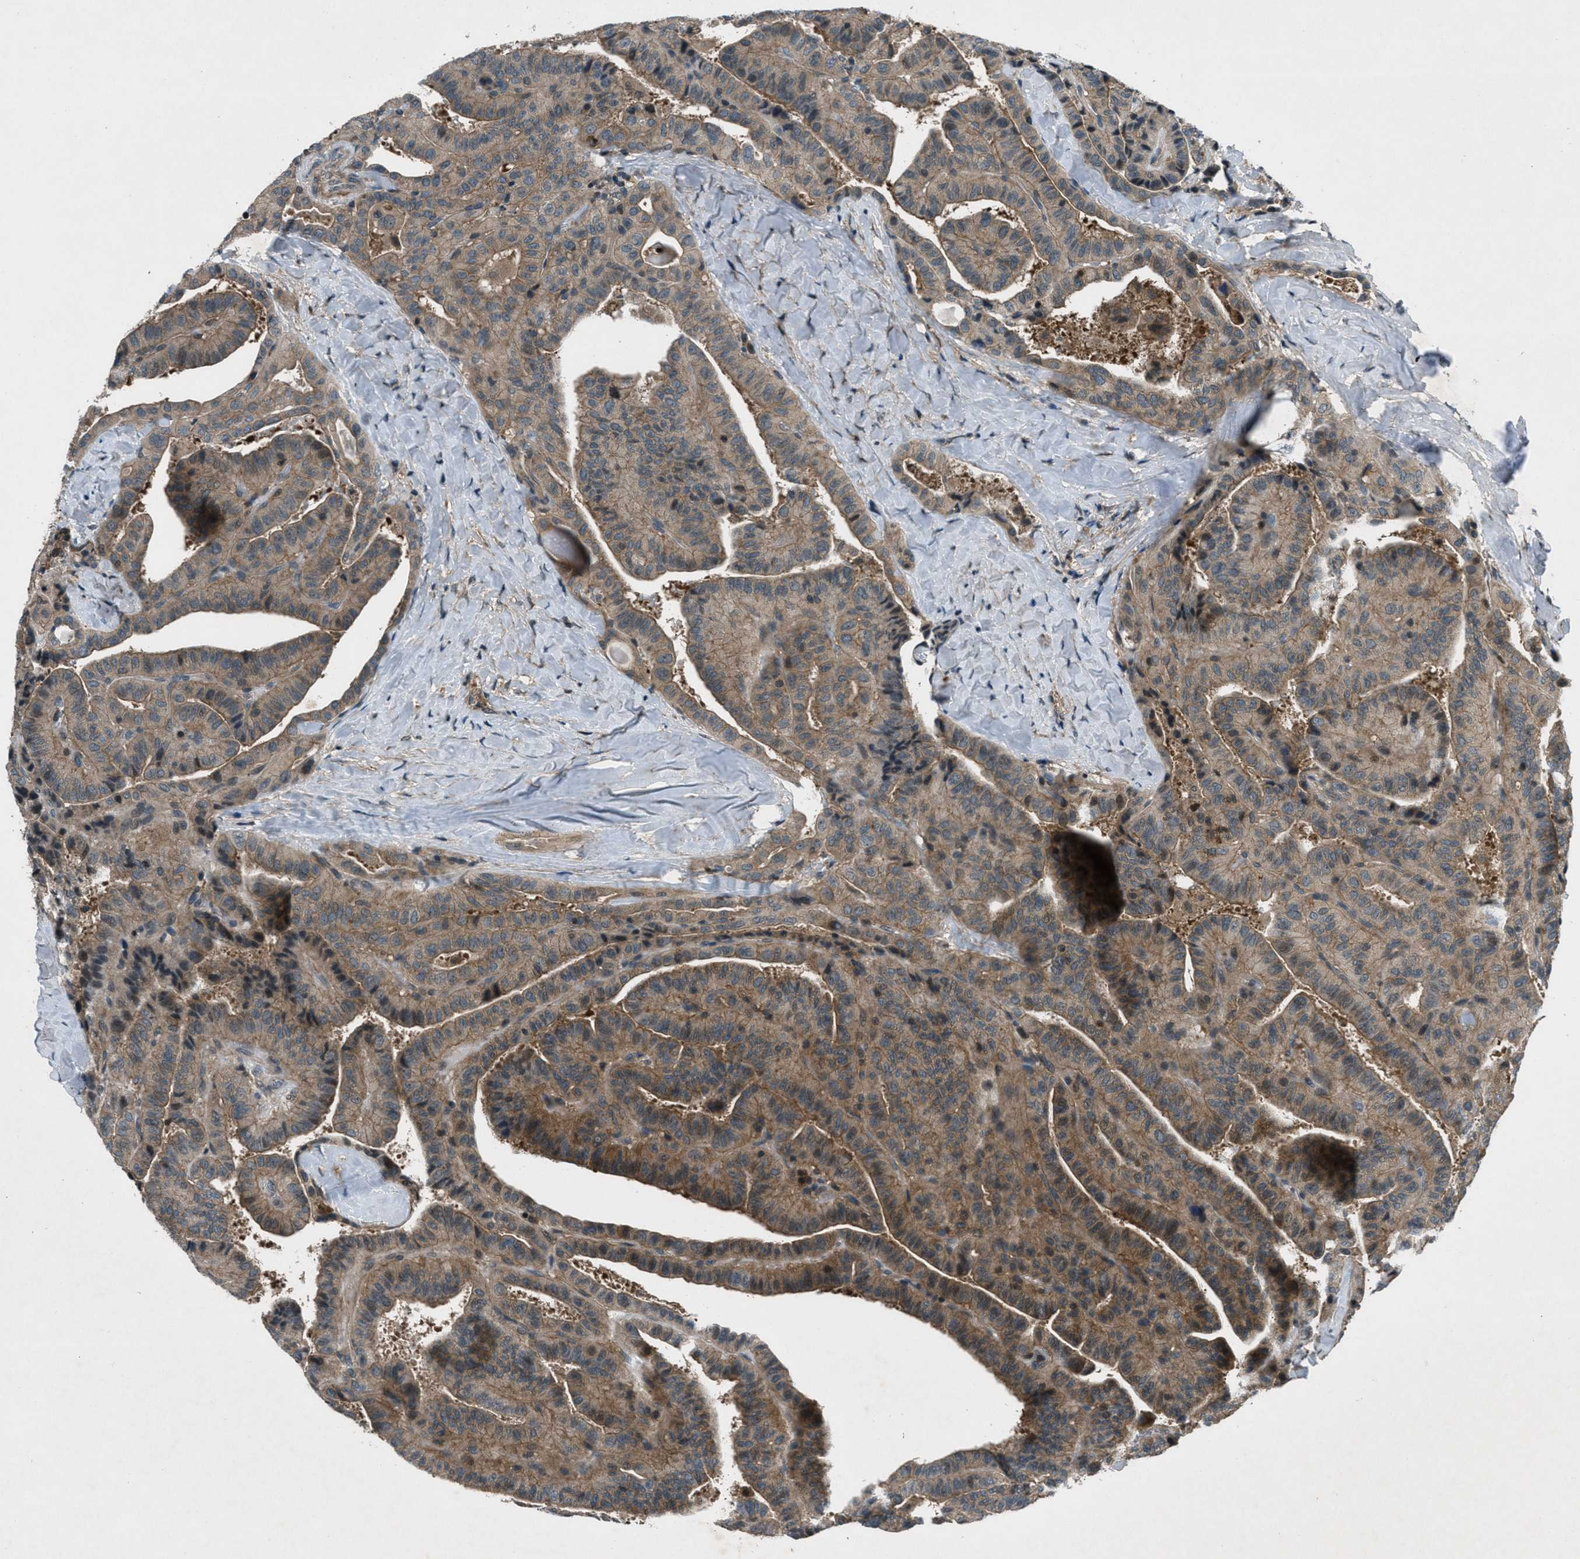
{"staining": {"intensity": "moderate", "quantity": ">75%", "location": "cytoplasmic/membranous"}, "tissue": "thyroid cancer", "cell_type": "Tumor cells", "image_type": "cancer", "snomed": [{"axis": "morphology", "description": "Papillary adenocarcinoma, NOS"}, {"axis": "topography", "description": "Thyroid gland"}], "caption": "Protein expression analysis of human thyroid papillary adenocarcinoma reveals moderate cytoplasmic/membranous positivity in about >75% of tumor cells.", "gene": "EPSTI1", "patient": {"sex": "male", "age": 77}}